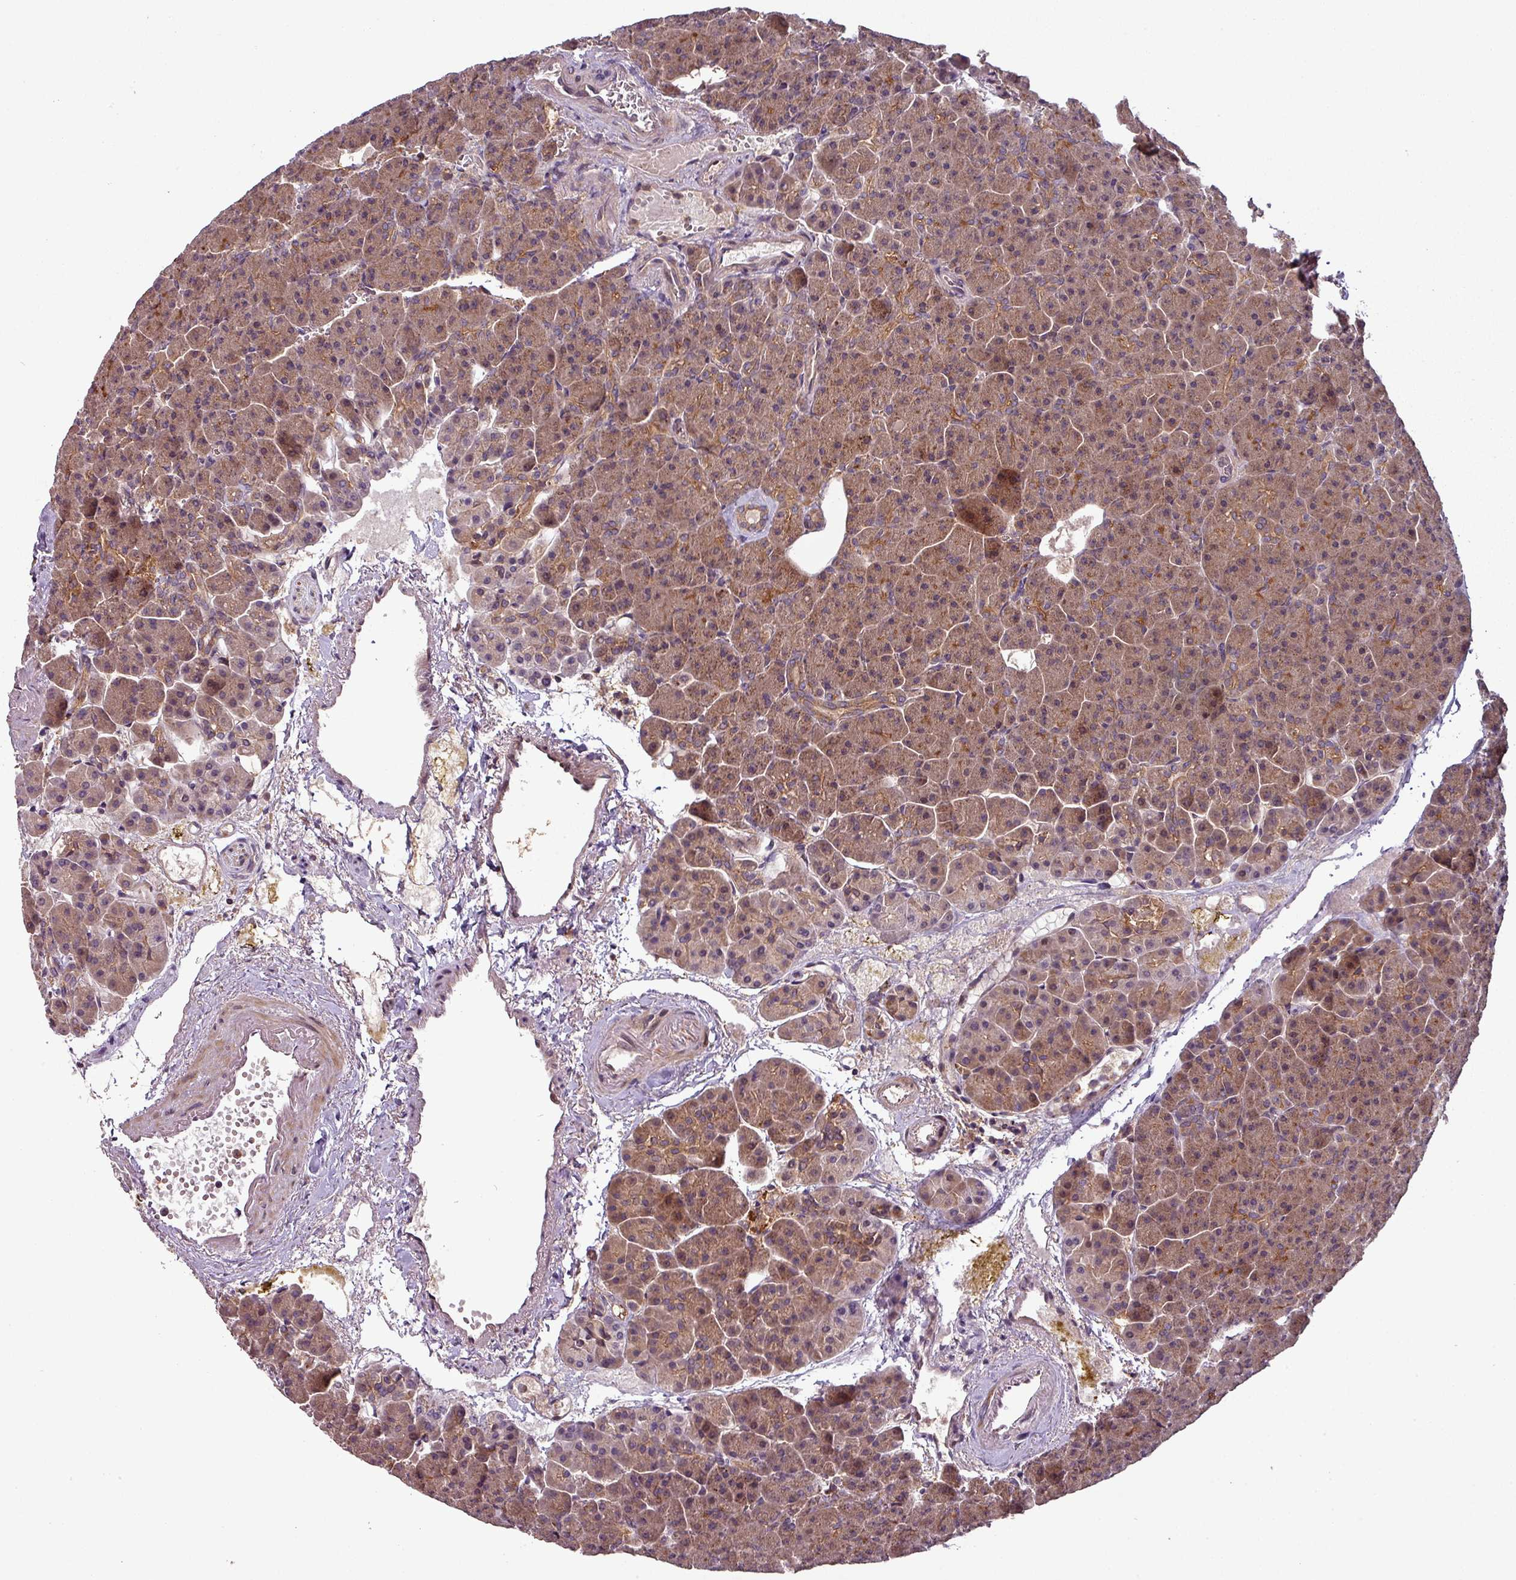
{"staining": {"intensity": "moderate", "quantity": ">75%", "location": "cytoplasmic/membranous"}, "tissue": "pancreas", "cell_type": "Exocrine glandular cells", "image_type": "normal", "snomed": [{"axis": "morphology", "description": "Normal tissue, NOS"}, {"axis": "topography", "description": "Pancreas"}], "caption": "Pancreas stained with a brown dye reveals moderate cytoplasmic/membranous positive expression in about >75% of exocrine glandular cells.", "gene": "GSKIP", "patient": {"sex": "female", "age": 74}}